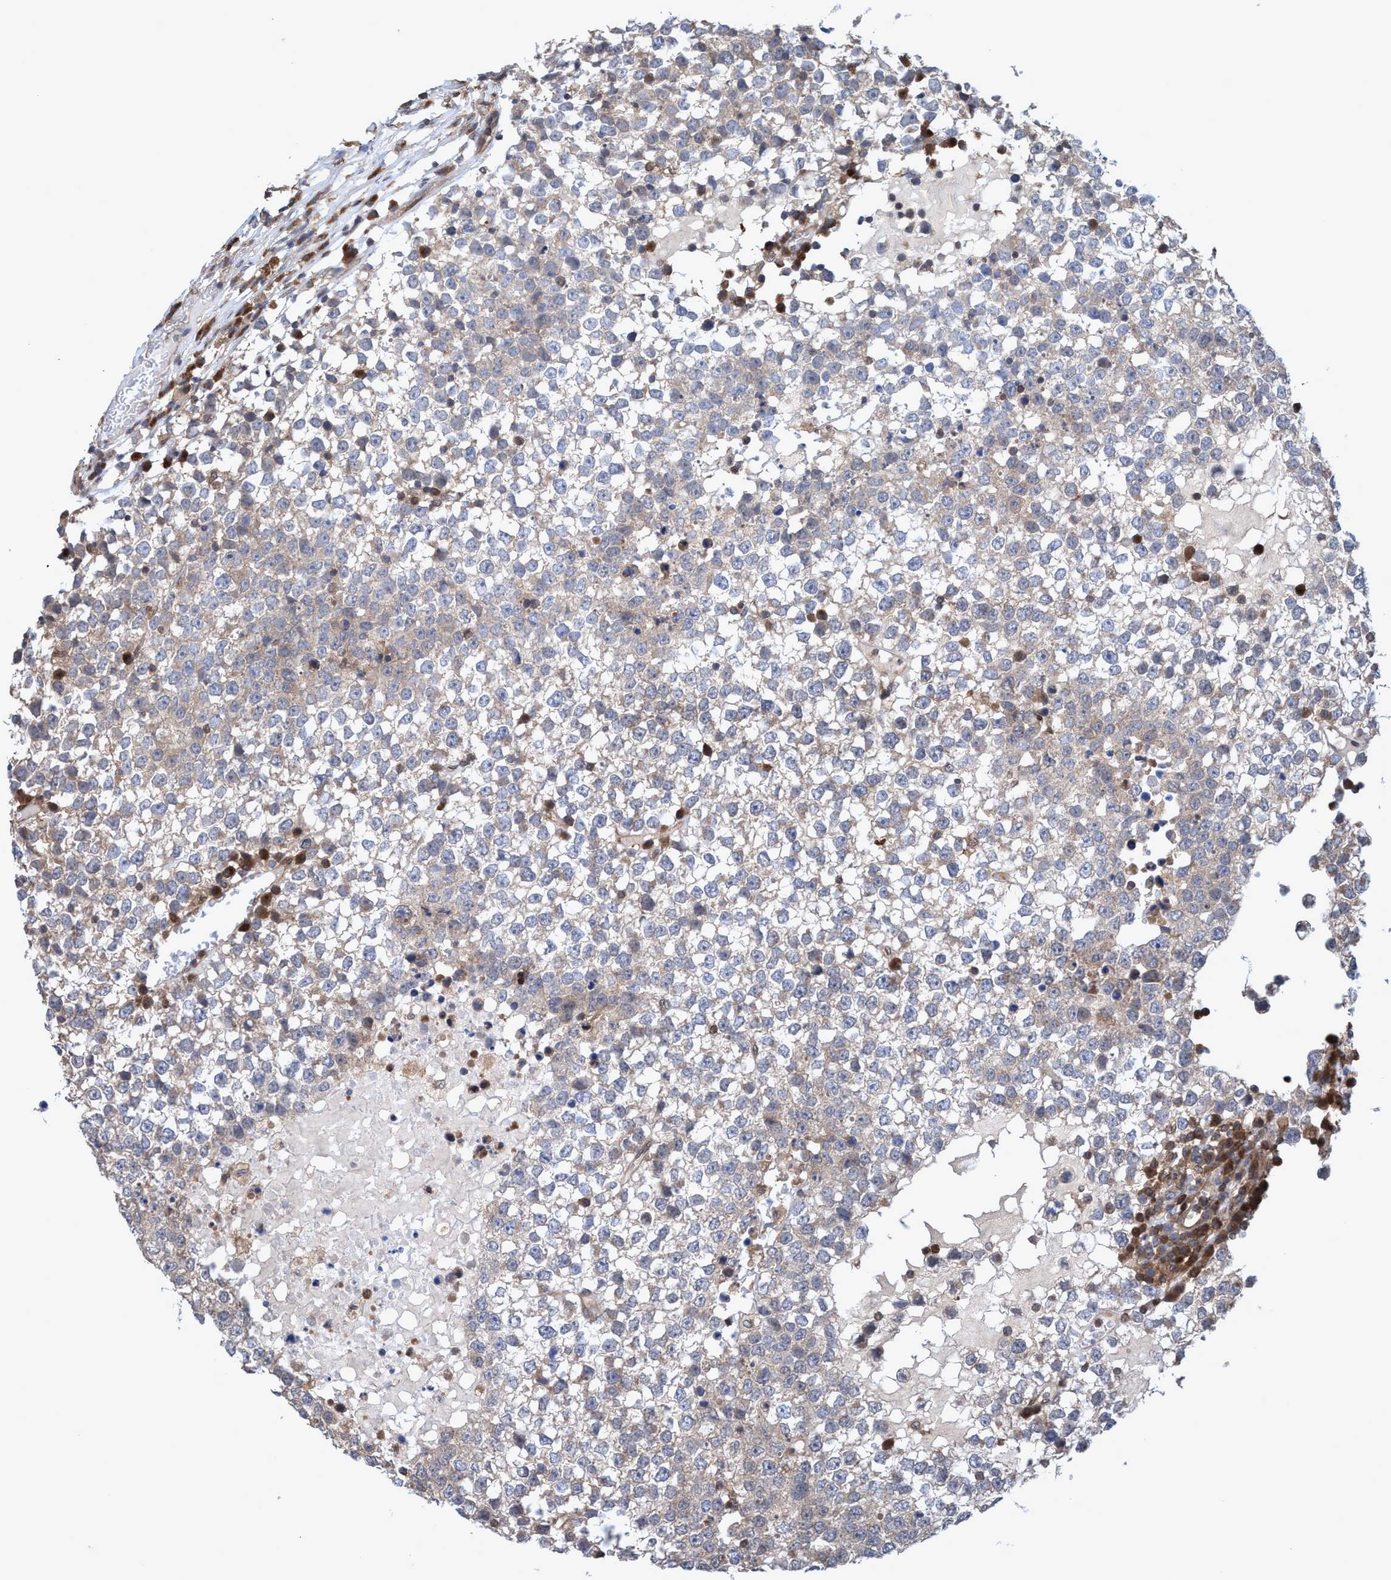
{"staining": {"intensity": "weak", "quantity": "25%-75%", "location": "cytoplasmic/membranous"}, "tissue": "testis cancer", "cell_type": "Tumor cells", "image_type": "cancer", "snomed": [{"axis": "morphology", "description": "Seminoma, NOS"}, {"axis": "topography", "description": "Testis"}], "caption": "The histopathology image displays a brown stain indicating the presence of a protein in the cytoplasmic/membranous of tumor cells in seminoma (testis).", "gene": "GLOD4", "patient": {"sex": "male", "age": 65}}